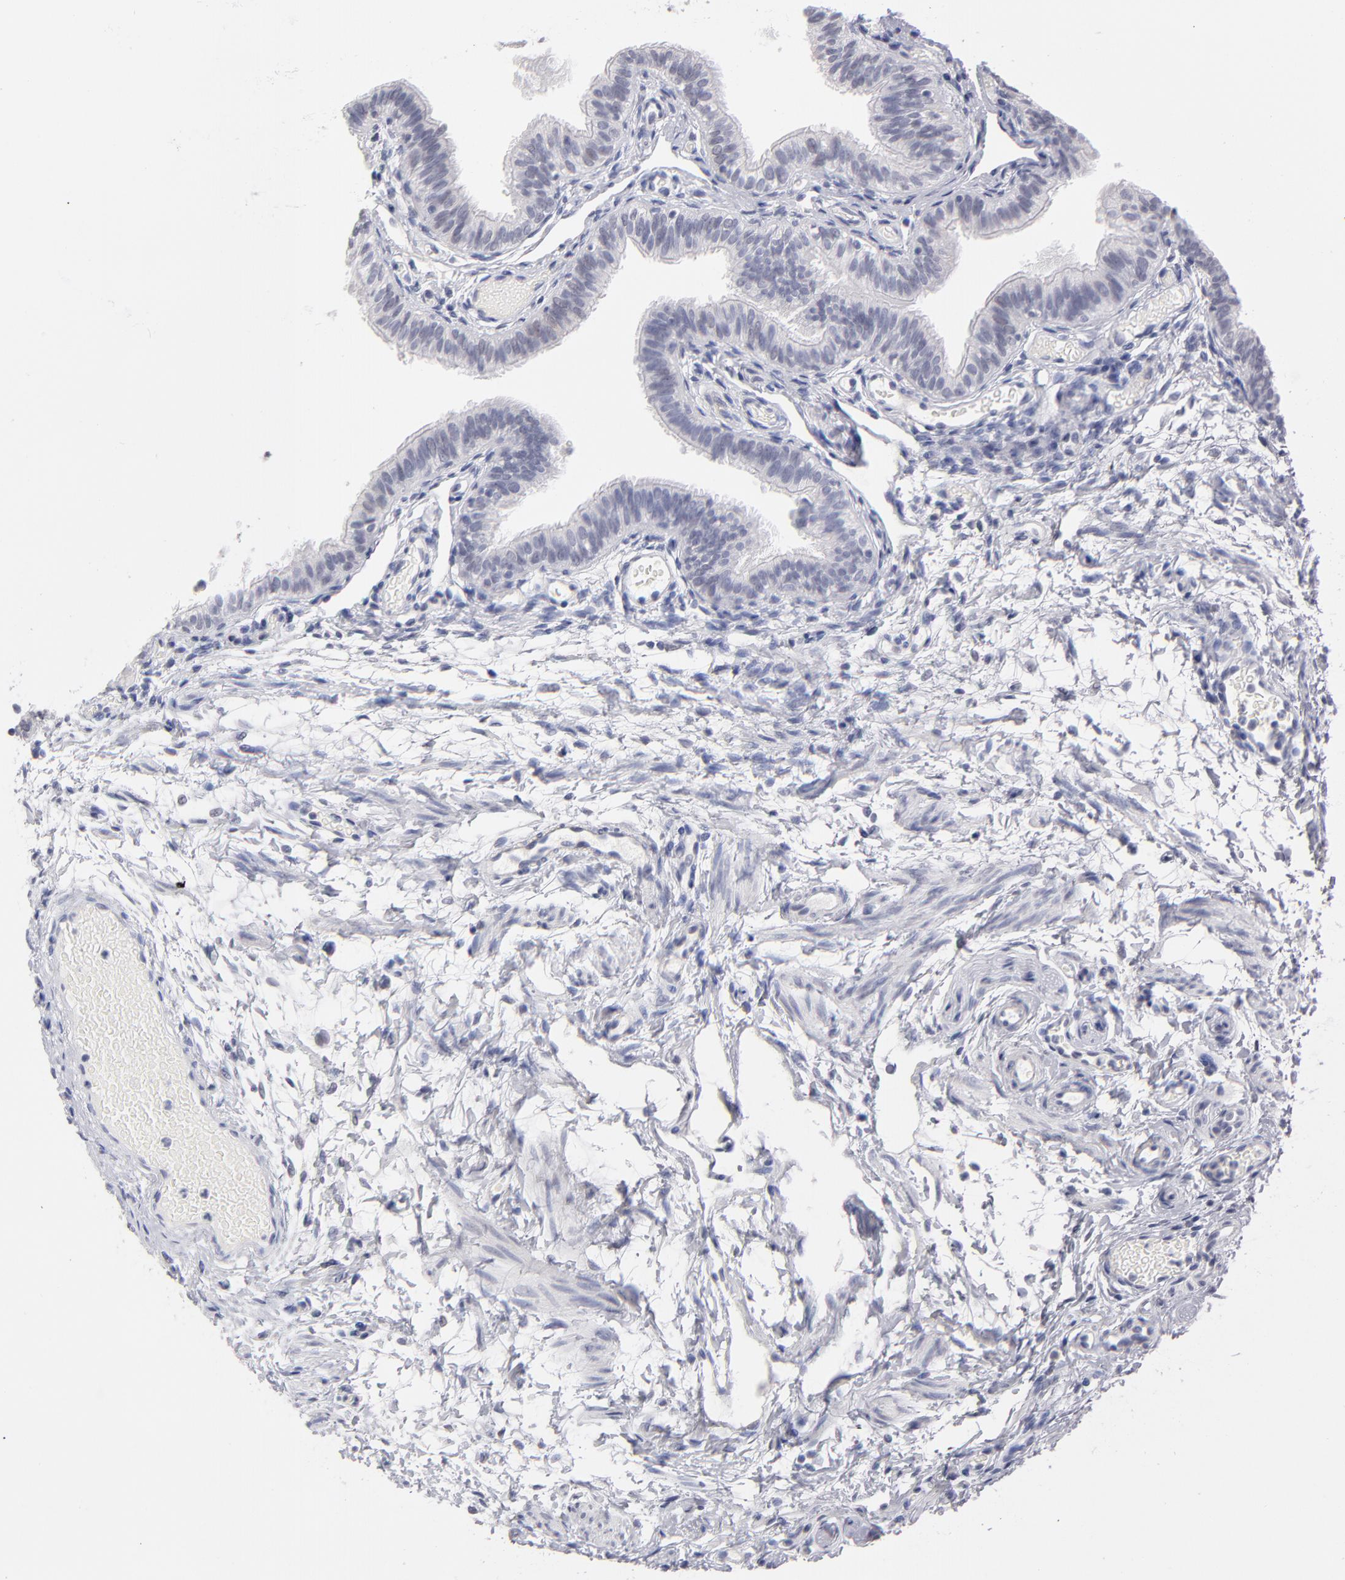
{"staining": {"intensity": "negative", "quantity": "none", "location": "none"}, "tissue": "fallopian tube", "cell_type": "Glandular cells", "image_type": "normal", "snomed": [{"axis": "morphology", "description": "Normal tissue, NOS"}, {"axis": "morphology", "description": "Dermoid, NOS"}, {"axis": "topography", "description": "Fallopian tube"}], "caption": "Protein analysis of benign fallopian tube reveals no significant staining in glandular cells. (DAB immunohistochemistry (IHC), high magnification).", "gene": "TEX11", "patient": {"sex": "female", "age": 33}}